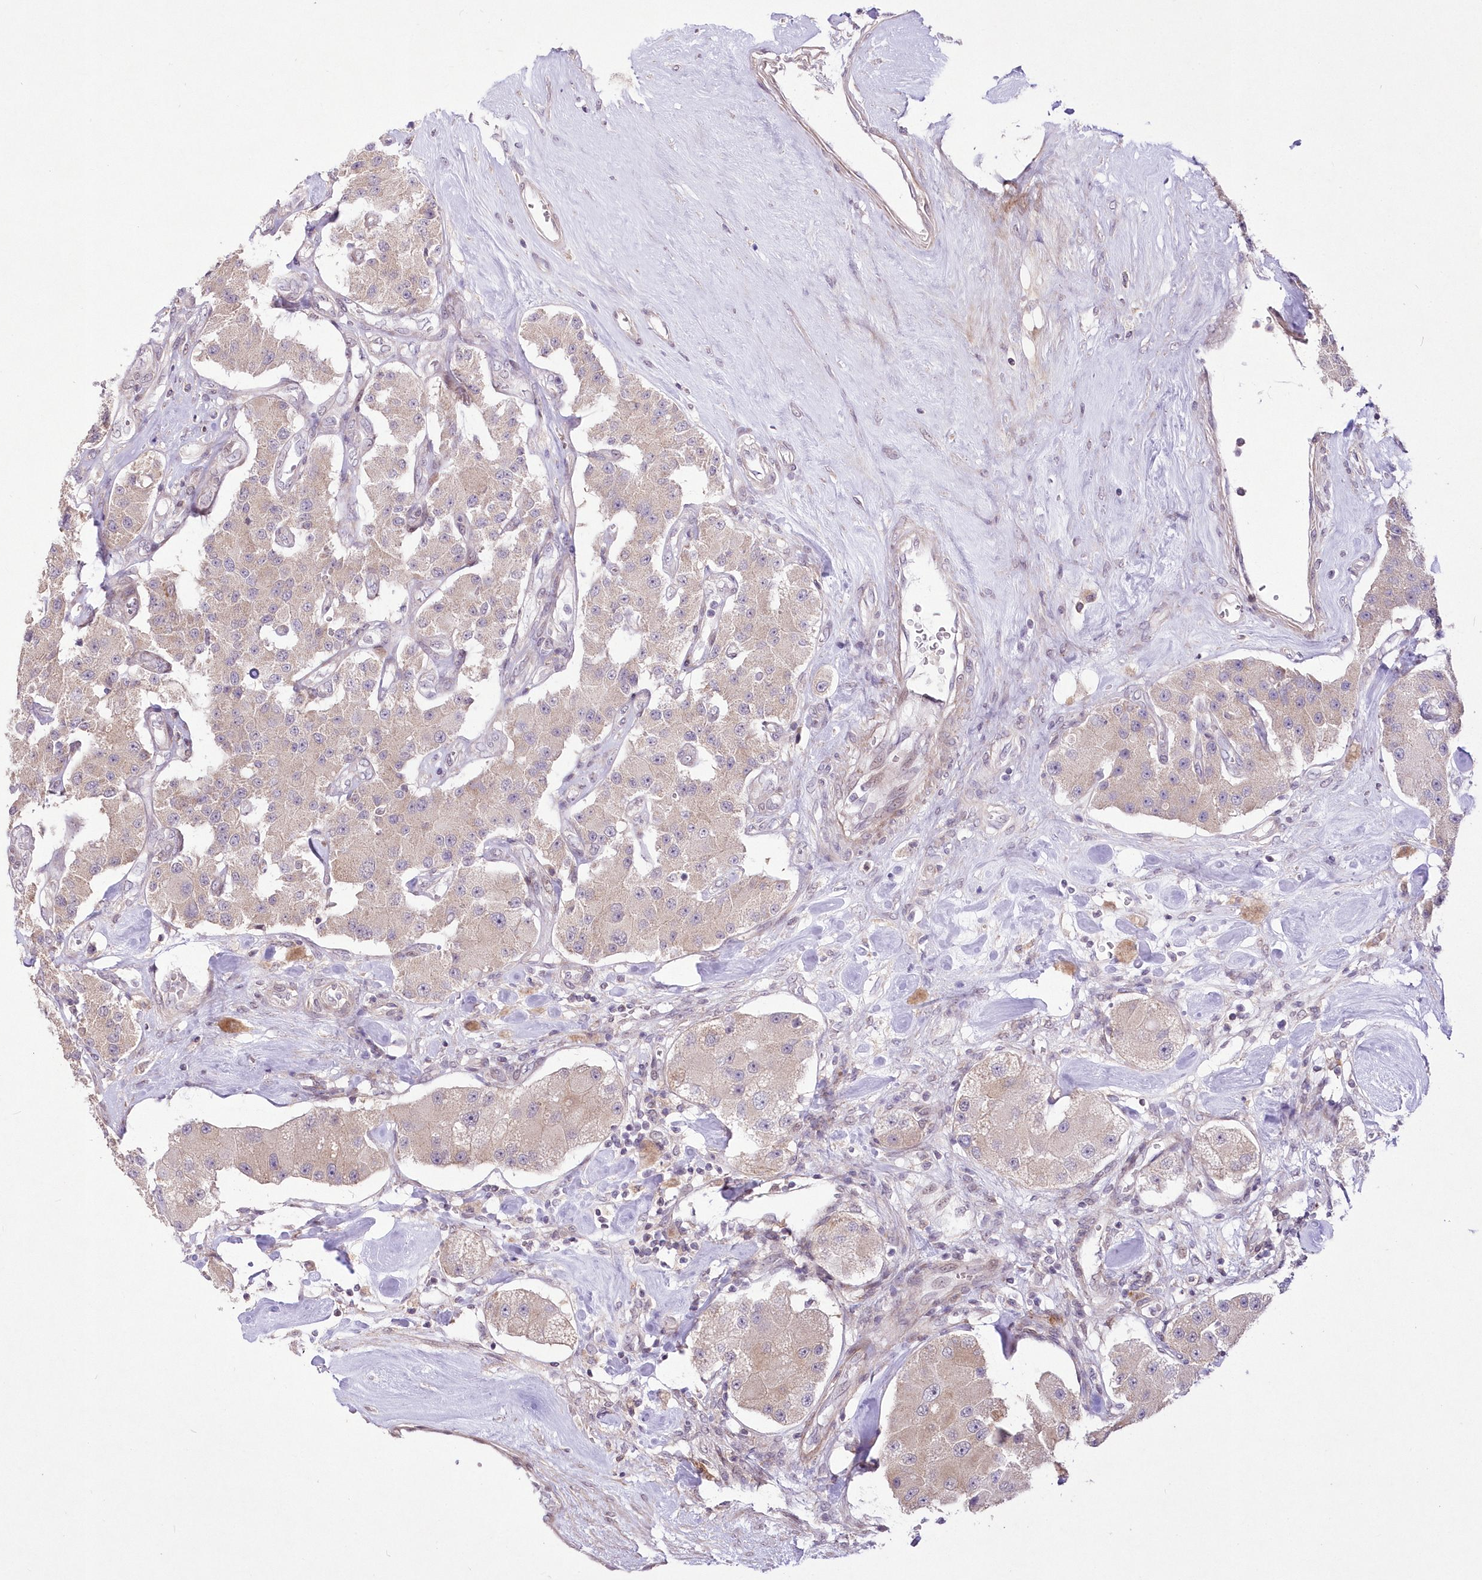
{"staining": {"intensity": "weak", "quantity": ">75%", "location": "cytoplasmic/membranous"}, "tissue": "carcinoid", "cell_type": "Tumor cells", "image_type": "cancer", "snomed": [{"axis": "morphology", "description": "Carcinoid, malignant, NOS"}, {"axis": "topography", "description": "Pancreas"}], "caption": "A low amount of weak cytoplasmic/membranous expression is identified in about >75% of tumor cells in carcinoid tissue. Immunohistochemistry (ihc) stains the protein in brown and the nuclei are stained blue.", "gene": "FAM241B", "patient": {"sex": "male", "age": 41}}